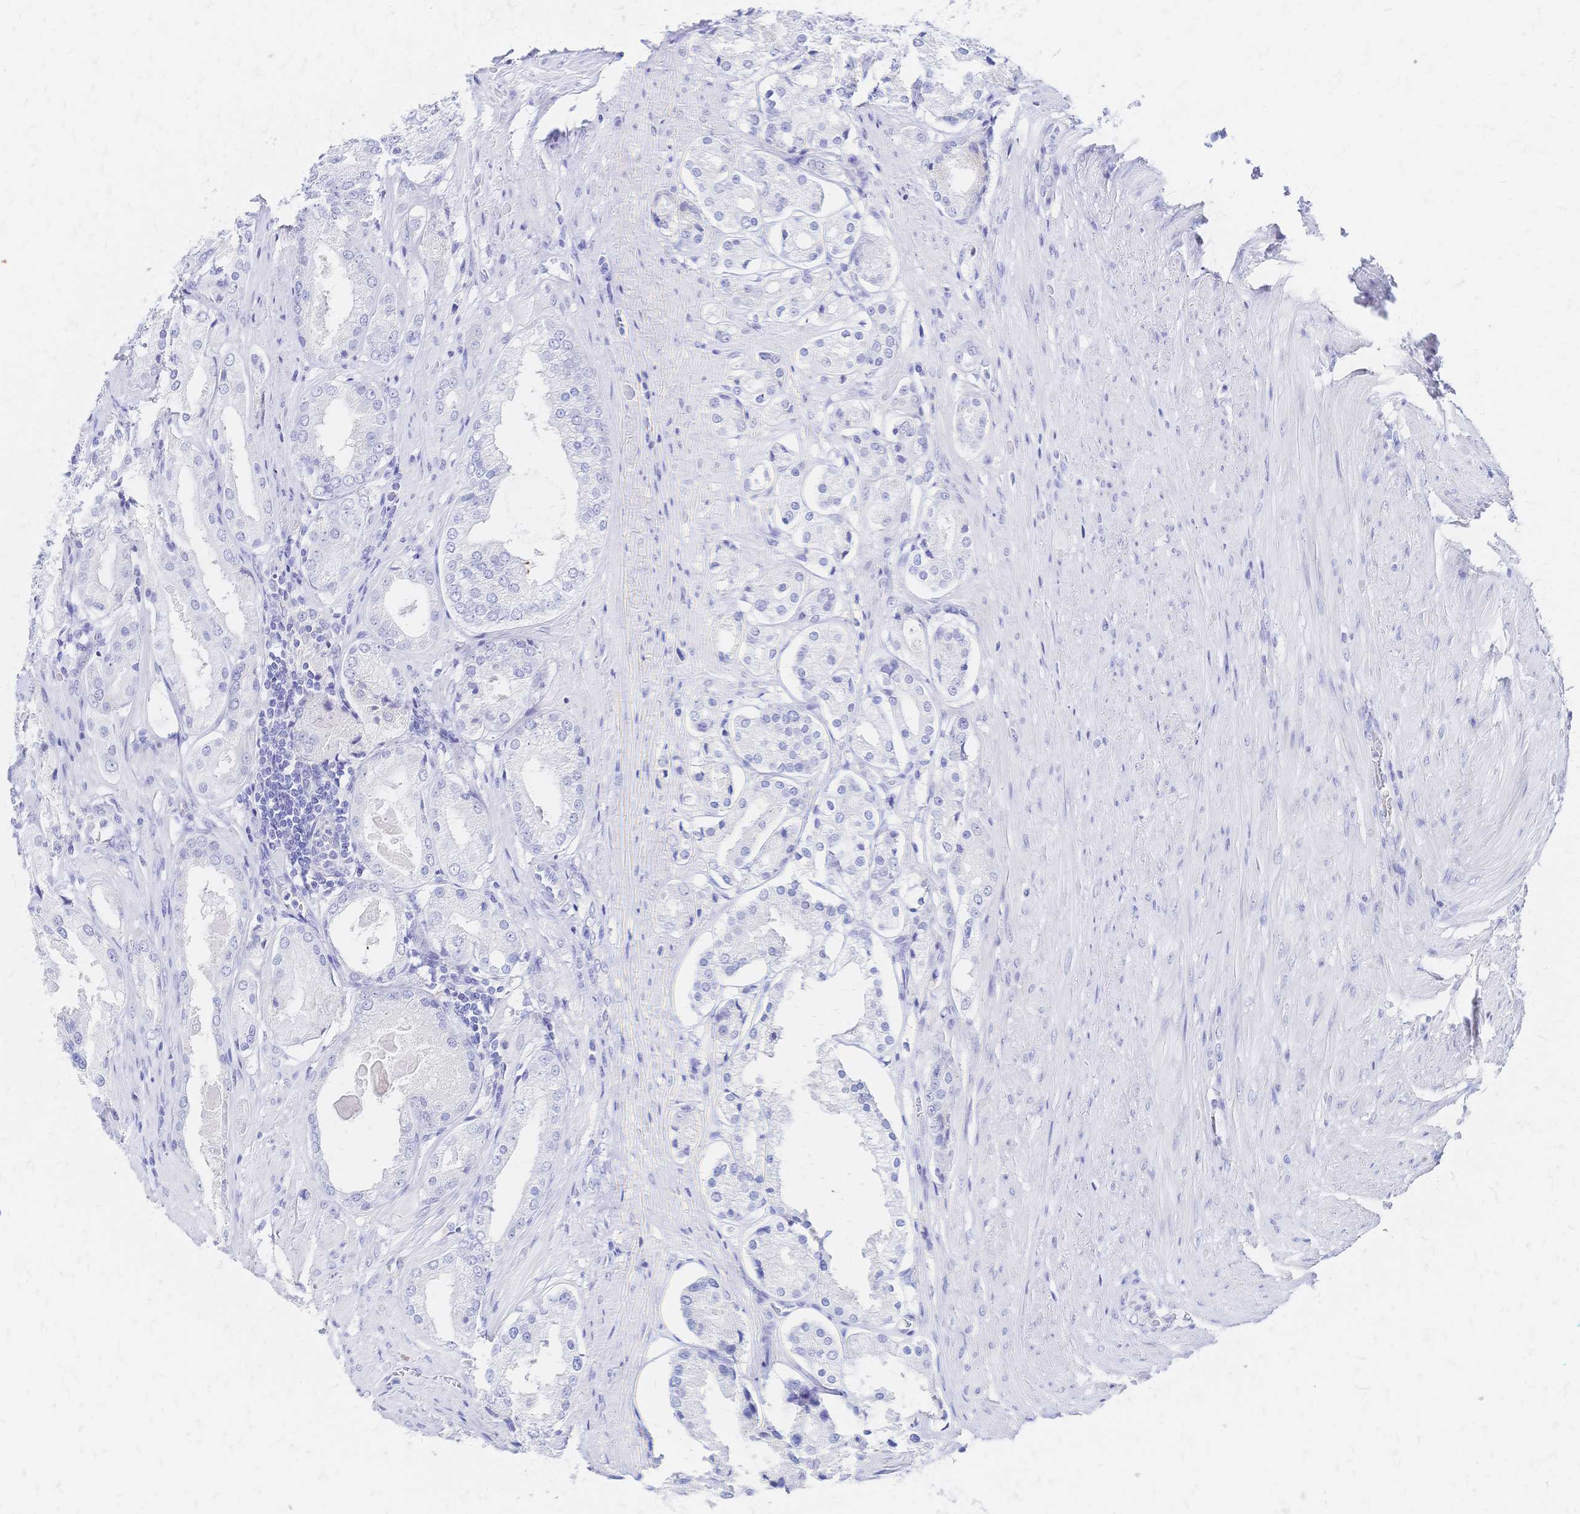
{"staining": {"intensity": "negative", "quantity": "none", "location": "none"}, "tissue": "prostate cancer", "cell_type": "Tumor cells", "image_type": "cancer", "snomed": [{"axis": "morphology", "description": "Adenocarcinoma, Low grade"}, {"axis": "topography", "description": "Prostate"}], "caption": "Tumor cells are negative for brown protein staining in prostate cancer (adenocarcinoma (low-grade)).", "gene": "SLC5A1", "patient": {"sex": "male", "age": 68}}